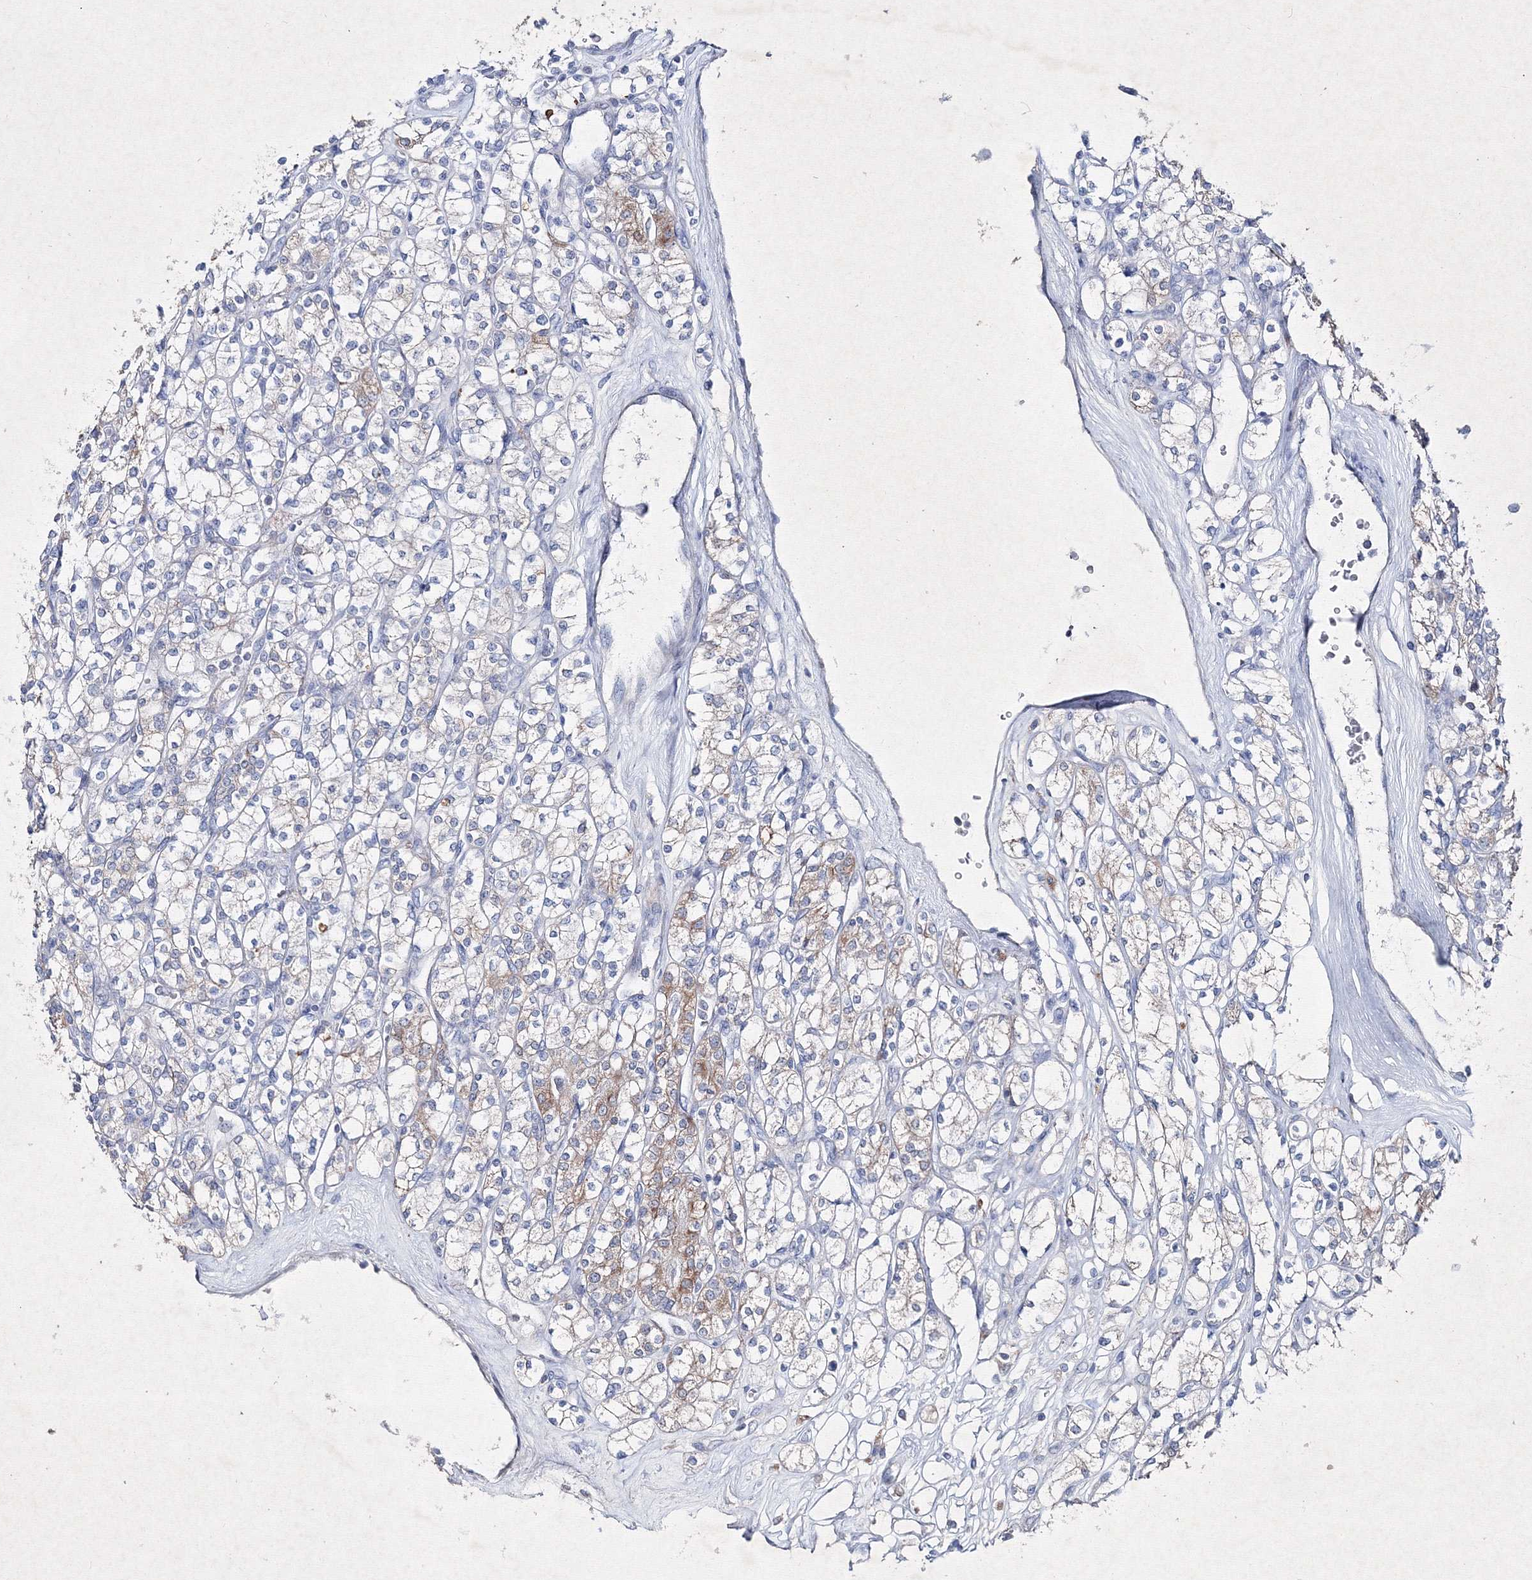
{"staining": {"intensity": "weak", "quantity": "25%-75%", "location": "cytoplasmic/membranous"}, "tissue": "renal cancer", "cell_type": "Tumor cells", "image_type": "cancer", "snomed": [{"axis": "morphology", "description": "Adenocarcinoma, NOS"}, {"axis": "topography", "description": "Kidney"}], "caption": "This photomicrograph displays renal cancer (adenocarcinoma) stained with immunohistochemistry (IHC) to label a protein in brown. The cytoplasmic/membranous of tumor cells show weak positivity for the protein. Nuclei are counter-stained blue.", "gene": "SMIM29", "patient": {"sex": "male", "age": 77}}